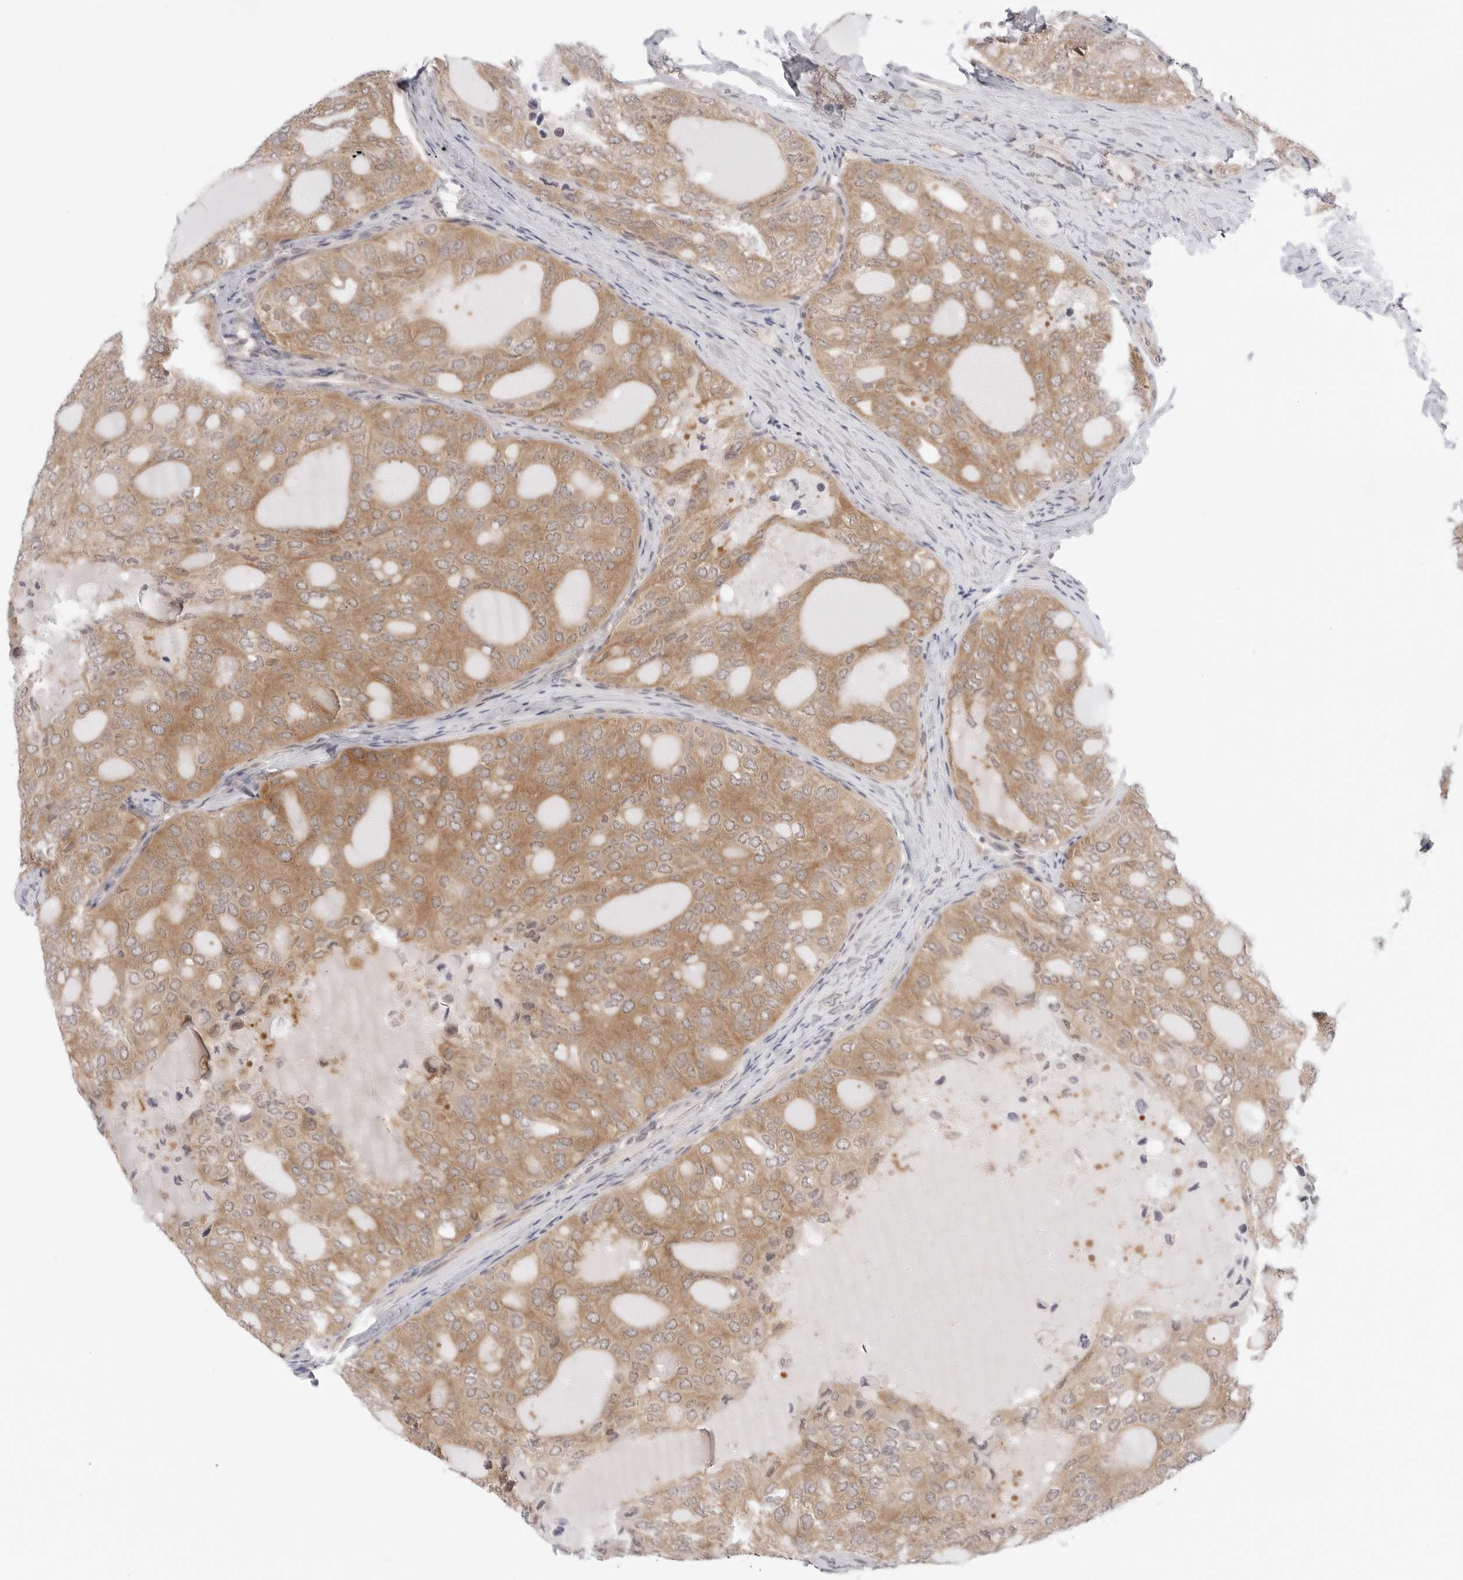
{"staining": {"intensity": "moderate", "quantity": ">75%", "location": "cytoplasmic/membranous"}, "tissue": "thyroid cancer", "cell_type": "Tumor cells", "image_type": "cancer", "snomed": [{"axis": "morphology", "description": "Follicular adenoma carcinoma, NOS"}, {"axis": "topography", "description": "Thyroid gland"}], "caption": "Thyroid follicular adenoma carcinoma stained with a protein marker demonstrates moderate staining in tumor cells.", "gene": "NUDC", "patient": {"sex": "male", "age": 75}}